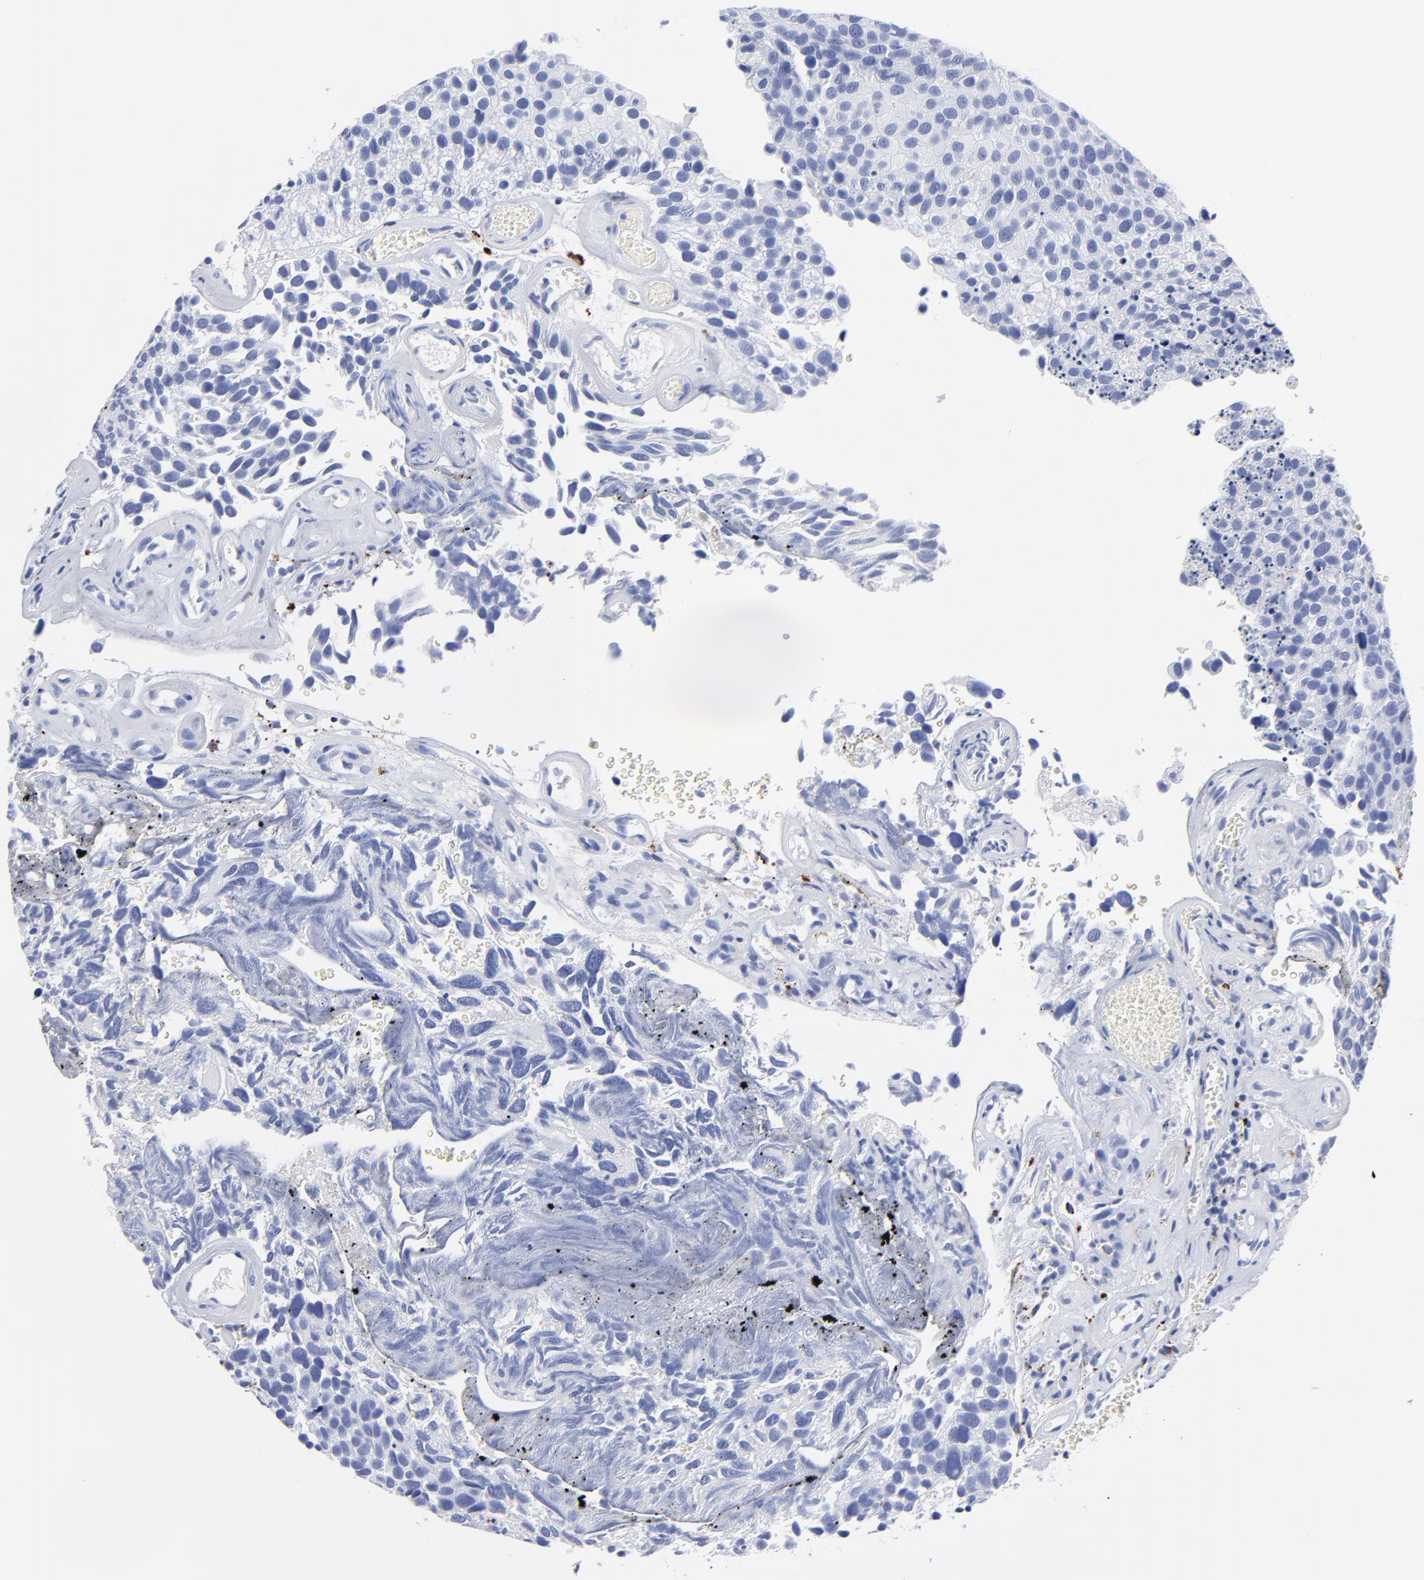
{"staining": {"intensity": "negative", "quantity": "none", "location": "none"}, "tissue": "urothelial cancer", "cell_type": "Tumor cells", "image_type": "cancer", "snomed": [{"axis": "morphology", "description": "Urothelial carcinoma, High grade"}, {"axis": "topography", "description": "Urinary bladder"}], "caption": "Urothelial carcinoma (high-grade) stained for a protein using IHC reveals no staining tumor cells.", "gene": "CPVL", "patient": {"sex": "male", "age": 72}}